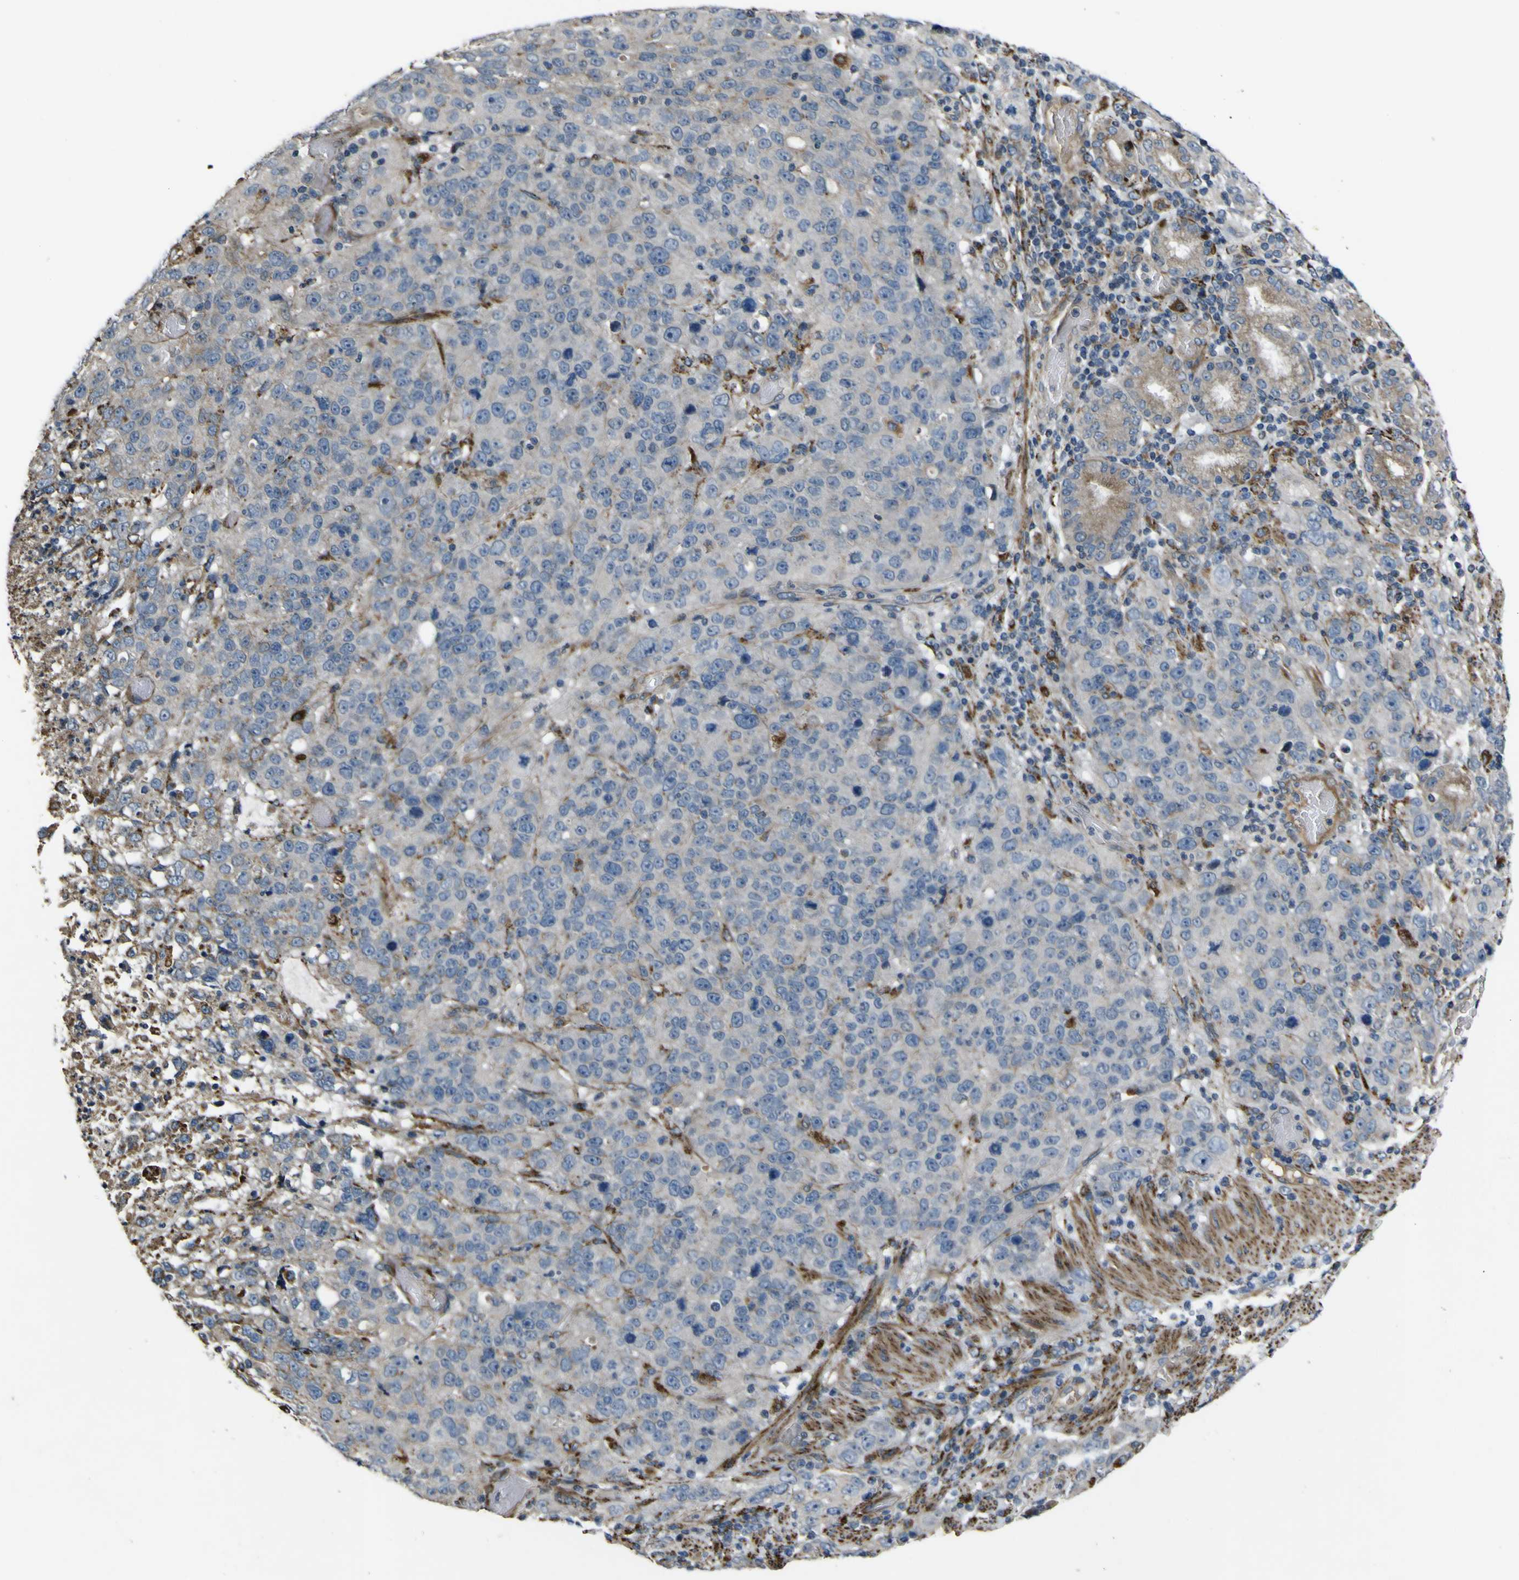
{"staining": {"intensity": "negative", "quantity": "none", "location": "none"}, "tissue": "stomach cancer", "cell_type": "Tumor cells", "image_type": "cancer", "snomed": [{"axis": "morphology", "description": "Normal tissue, NOS"}, {"axis": "morphology", "description": "Adenocarcinoma, NOS"}, {"axis": "topography", "description": "Stomach"}], "caption": "Immunohistochemistry (IHC) image of human stomach cancer stained for a protein (brown), which shows no expression in tumor cells. Nuclei are stained in blue.", "gene": "GPLD1", "patient": {"sex": "male", "age": 48}}